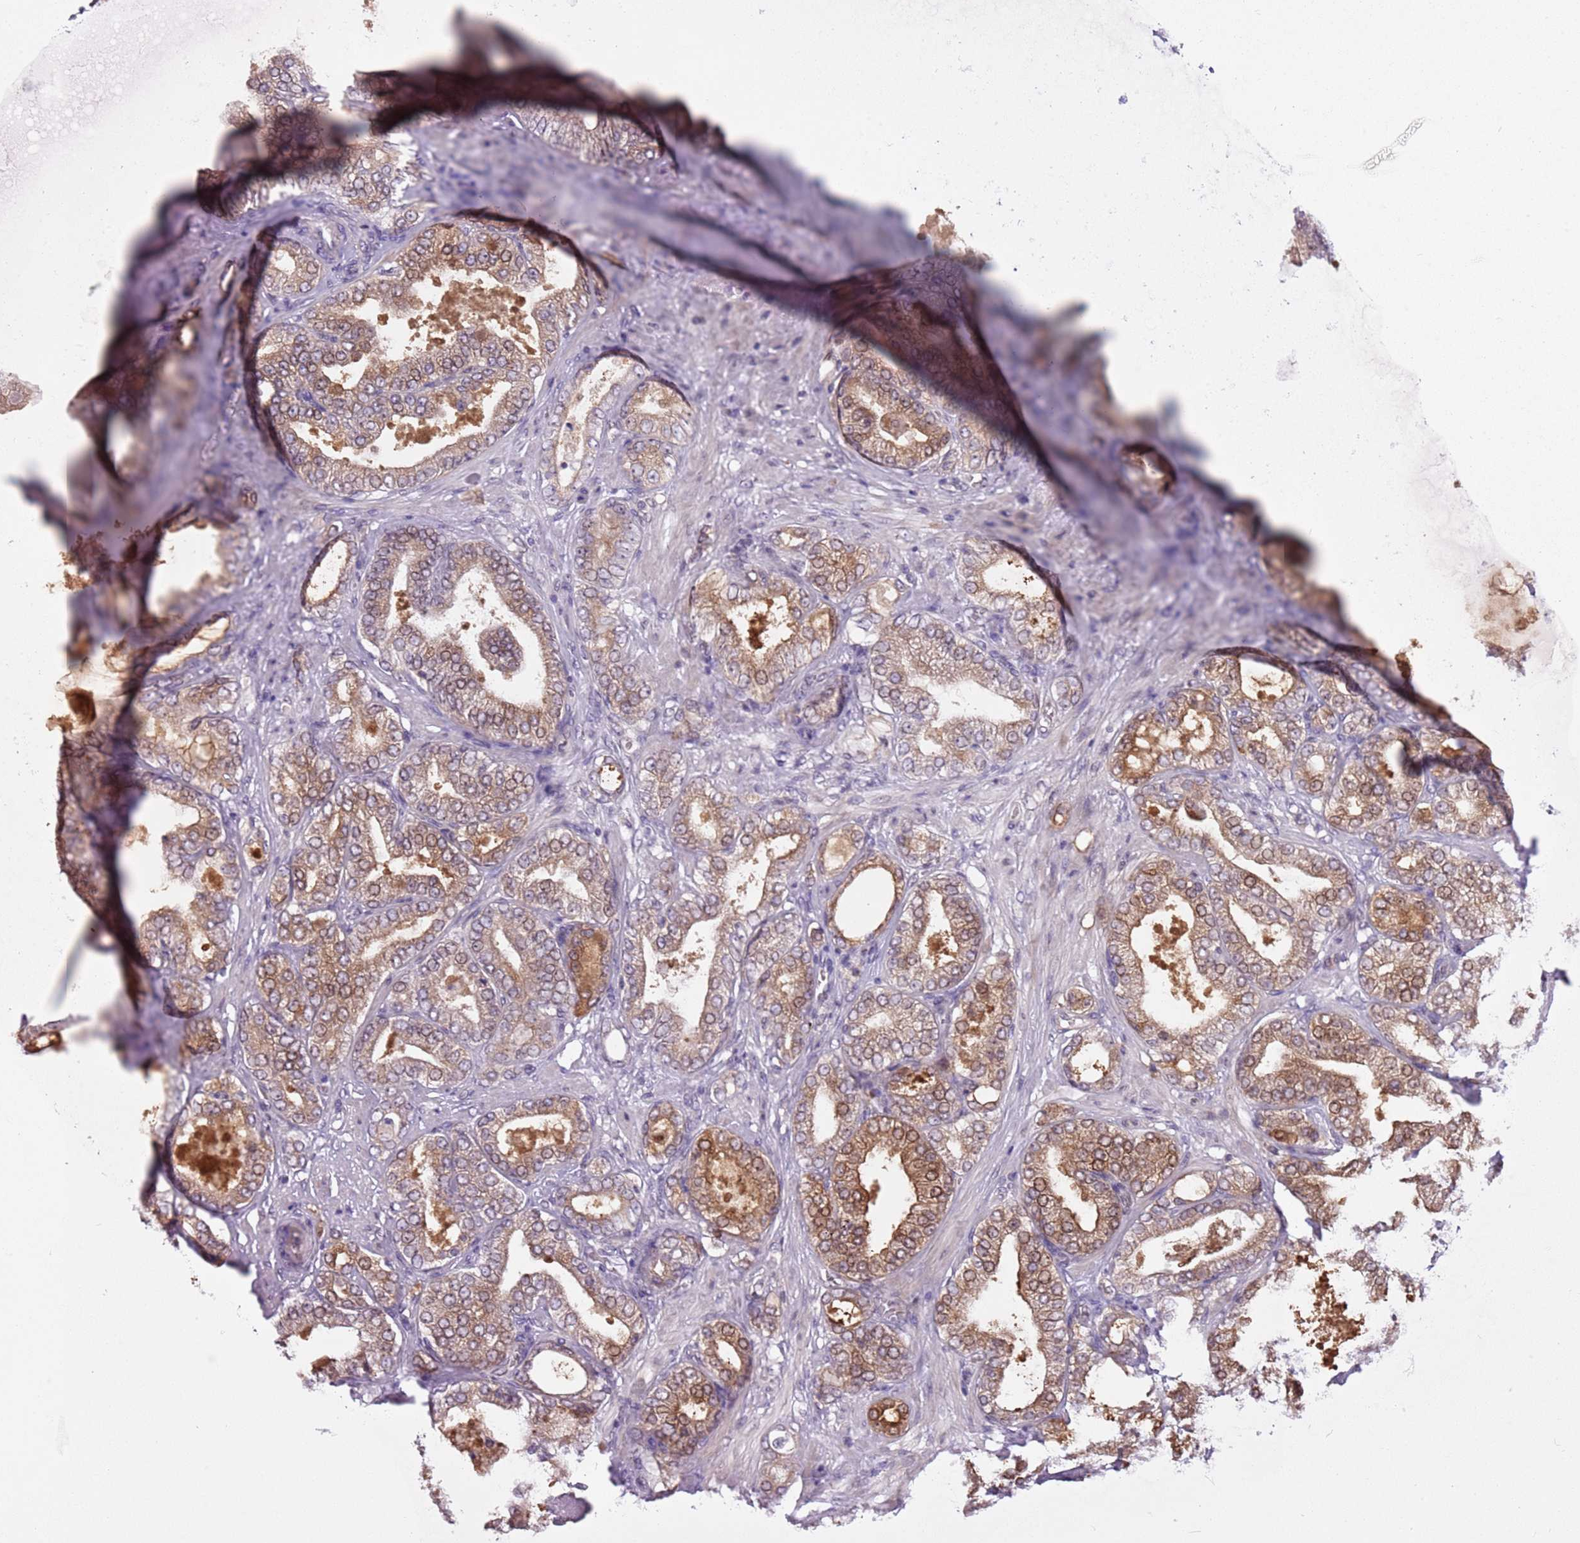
{"staining": {"intensity": "moderate", "quantity": ">75%", "location": "cytoplasmic/membranous"}, "tissue": "prostate cancer", "cell_type": "Tumor cells", "image_type": "cancer", "snomed": [{"axis": "morphology", "description": "Adenocarcinoma, Low grade"}, {"axis": "topography", "description": "Prostate"}], "caption": "This histopathology image reveals immunohistochemistry (IHC) staining of prostate cancer (low-grade adenocarcinoma), with medium moderate cytoplasmic/membranous staining in approximately >75% of tumor cells.", "gene": "TM2D1", "patient": {"sex": "male", "age": 63}}